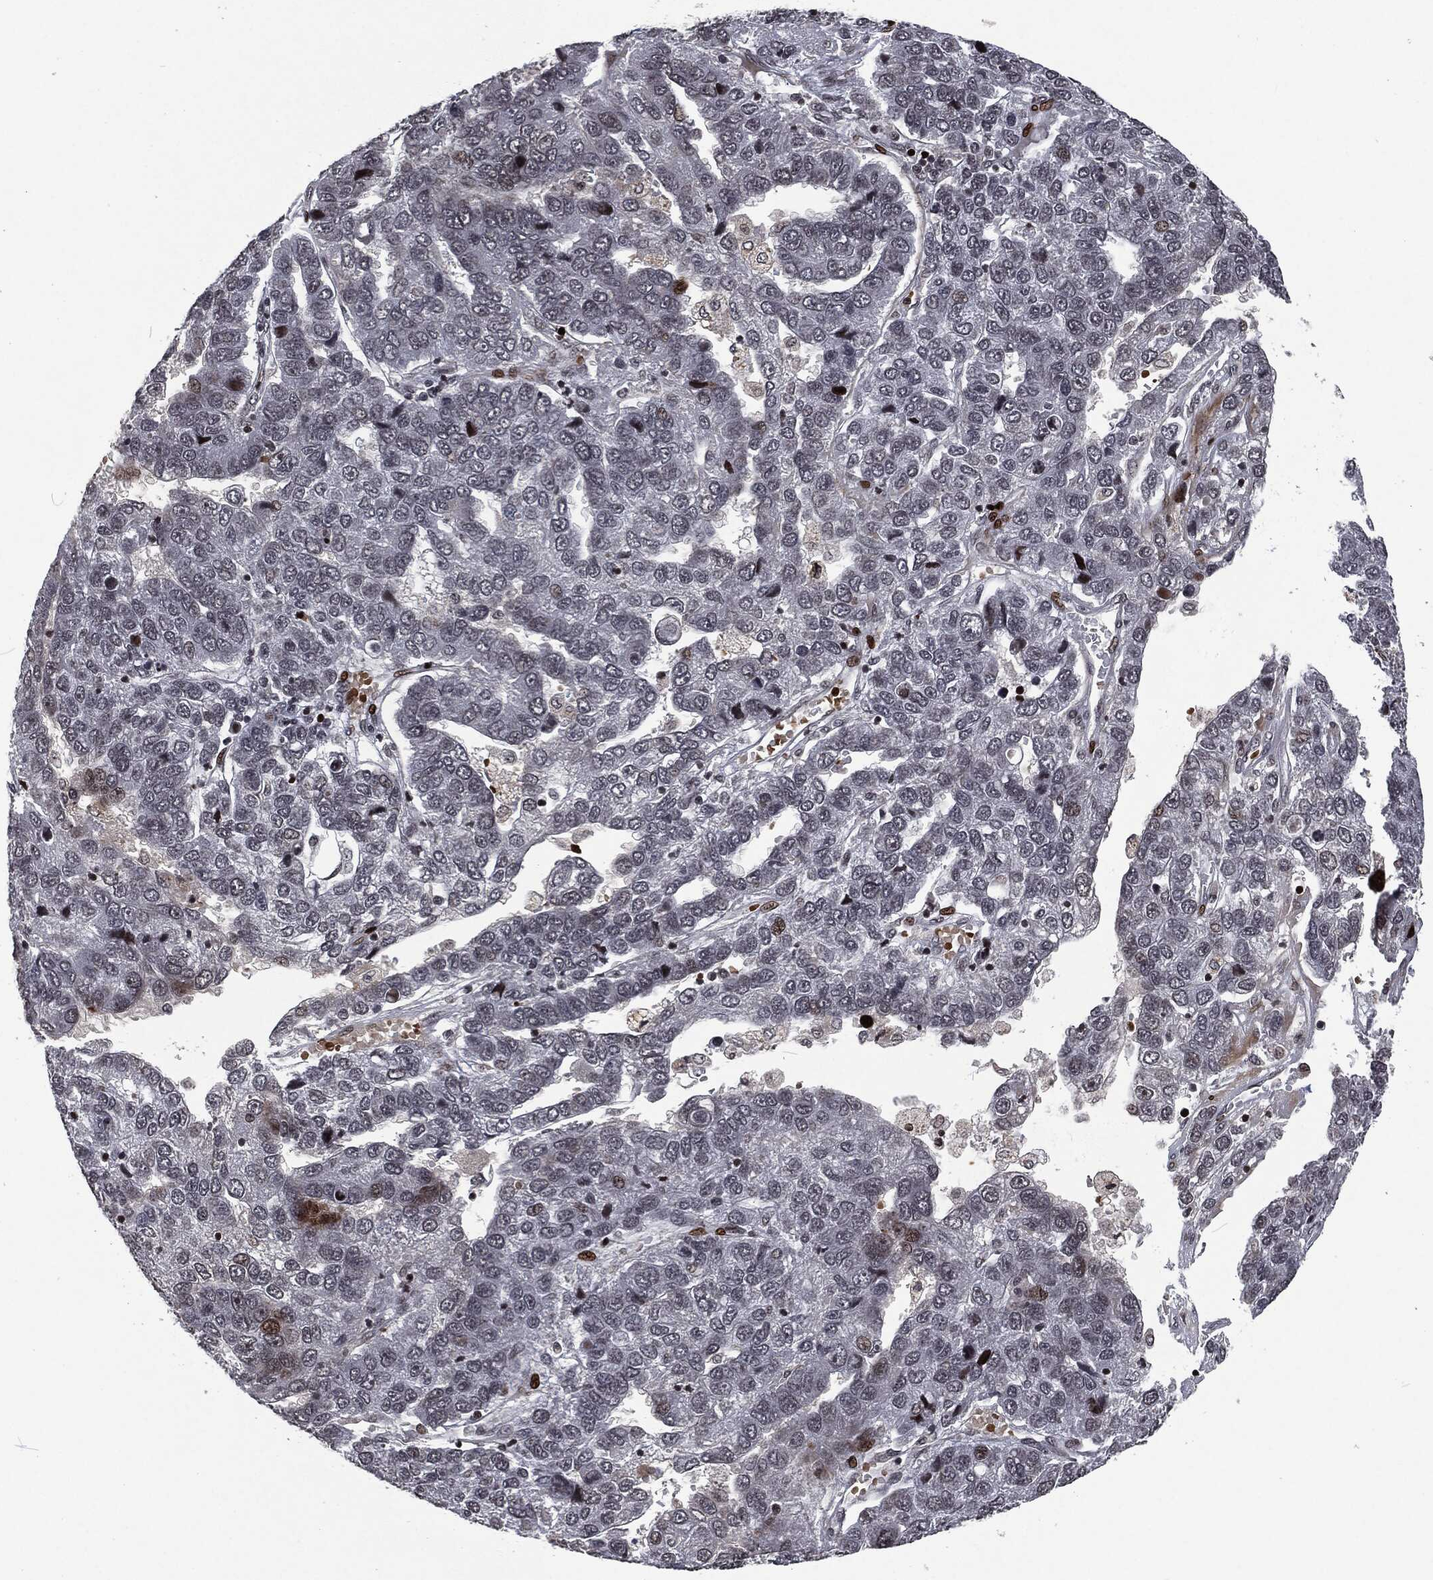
{"staining": {"intensity": "negative", "quantity": "none", "location": "none"}, "tissue": "pancreatic cancer", "cell_type": "Tumor cells", "image_type": "cancer", "snomed": [{"axis": "morphology", "description": "Adenocarcinoma, NOS"}, {"axis": "topography", "description": "Pancreas"}], "caption": "Immunohistochemistry (IHC) of human adenocarcinoma (pancreatic) displays no staining in tumor cells.", "gene": "EGFR", "patient": {"sex": "female", "age": 61}}